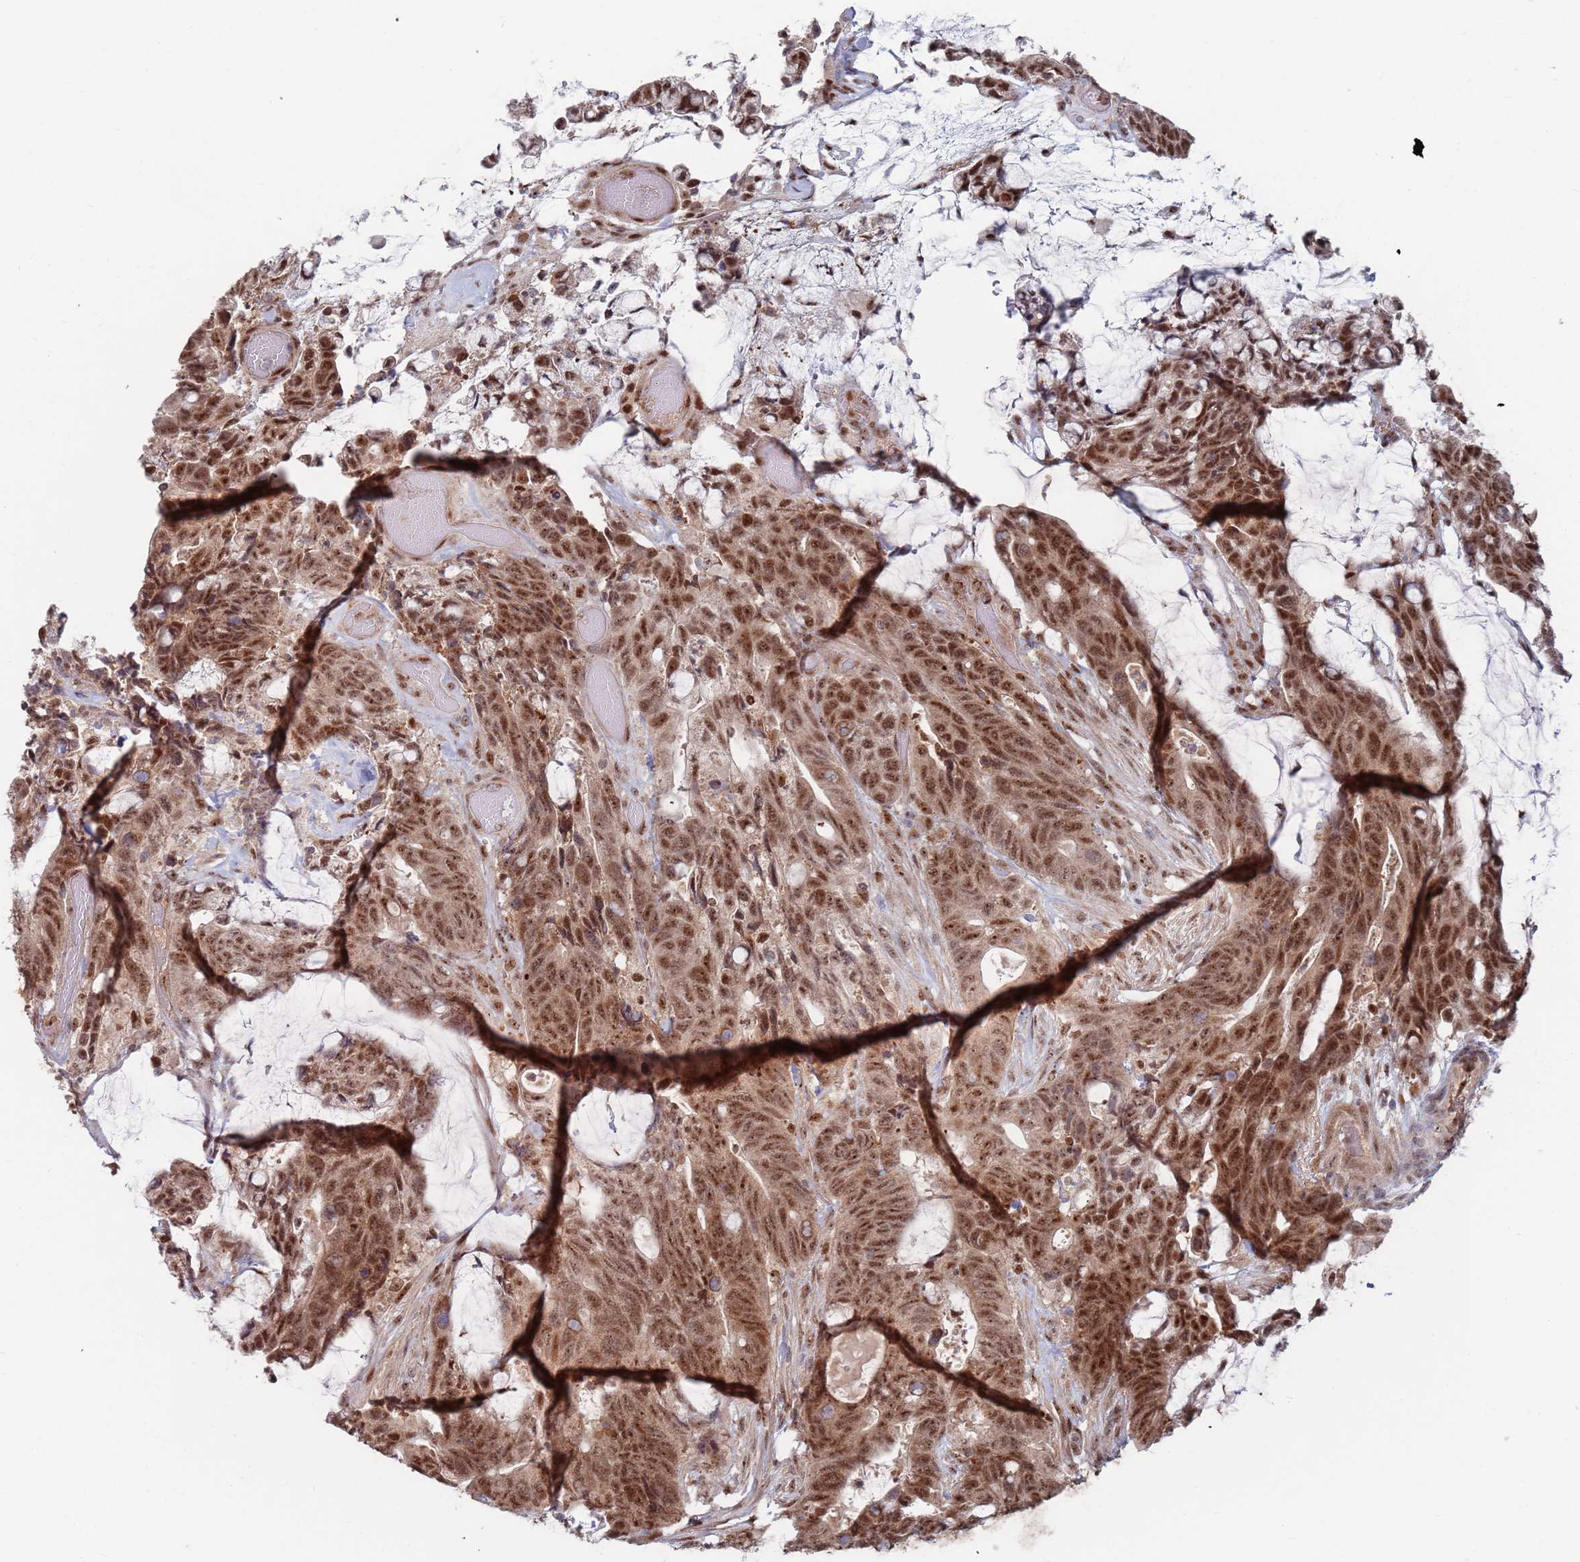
{"staining": {"intensity": "moderate", "quantity": ">75%", "location": "nuclear"}, "tissue": "colorectal cancer", "cell_type": "Tumor cells", "image_type": "cancer", "snomed": [{"axis": "morphology", "description": "Adenocarcinoma, NOS"}, {"axis": "topography", "description": "Colon"}], "caption": "Human adenocarcinoma (colorectal) stained for a protein (brown) displays moderate nuclear positive positivity in approximately >75% of tumor cells.", "gene": "RPP25", "patient": {"sex": "female", "age": 82}}